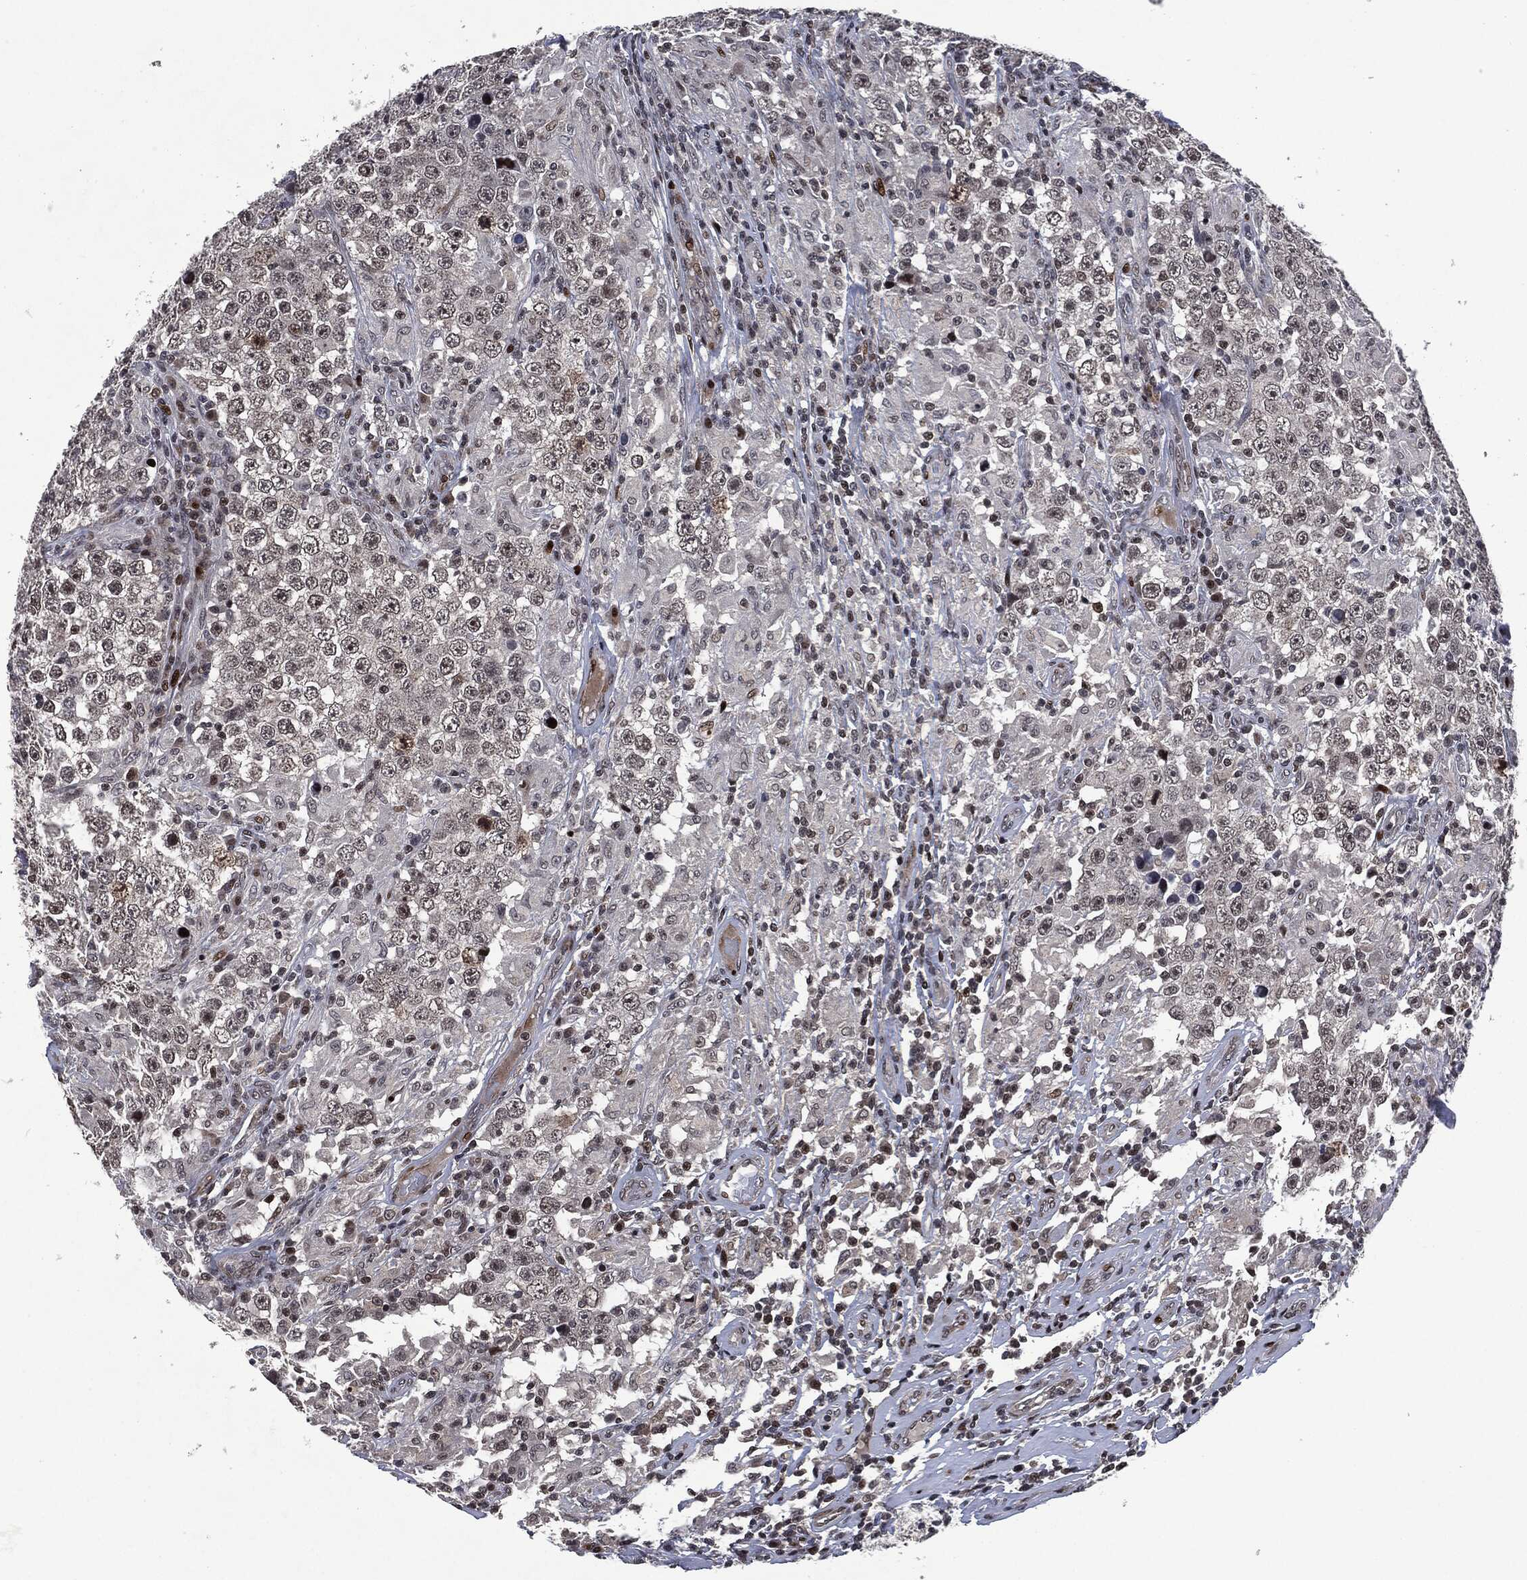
{"staining": {"intensity": "negative", "quantity": "none", "location": "none"}, "tissue": "testis cancer", "cell_type": "Tumor cells", "image_type": "cancer", "snomed": [{"axis": "morphology", "description": "Seminoma, NOS"}, {"axis": "morphology", "description": "Carcinoma, Embryonal, NOS"}, {"axis": "topography", "description": "Testis"}], "caption": "Histopathology image shows no protein positivity in tumor cells of testis cancer (embryonal carcinoma) tissue. (DAB immunohistochemistry (IHC), high magnification).", "gene": "EGFR", "patient": {"sex": "male", "age": 41}}